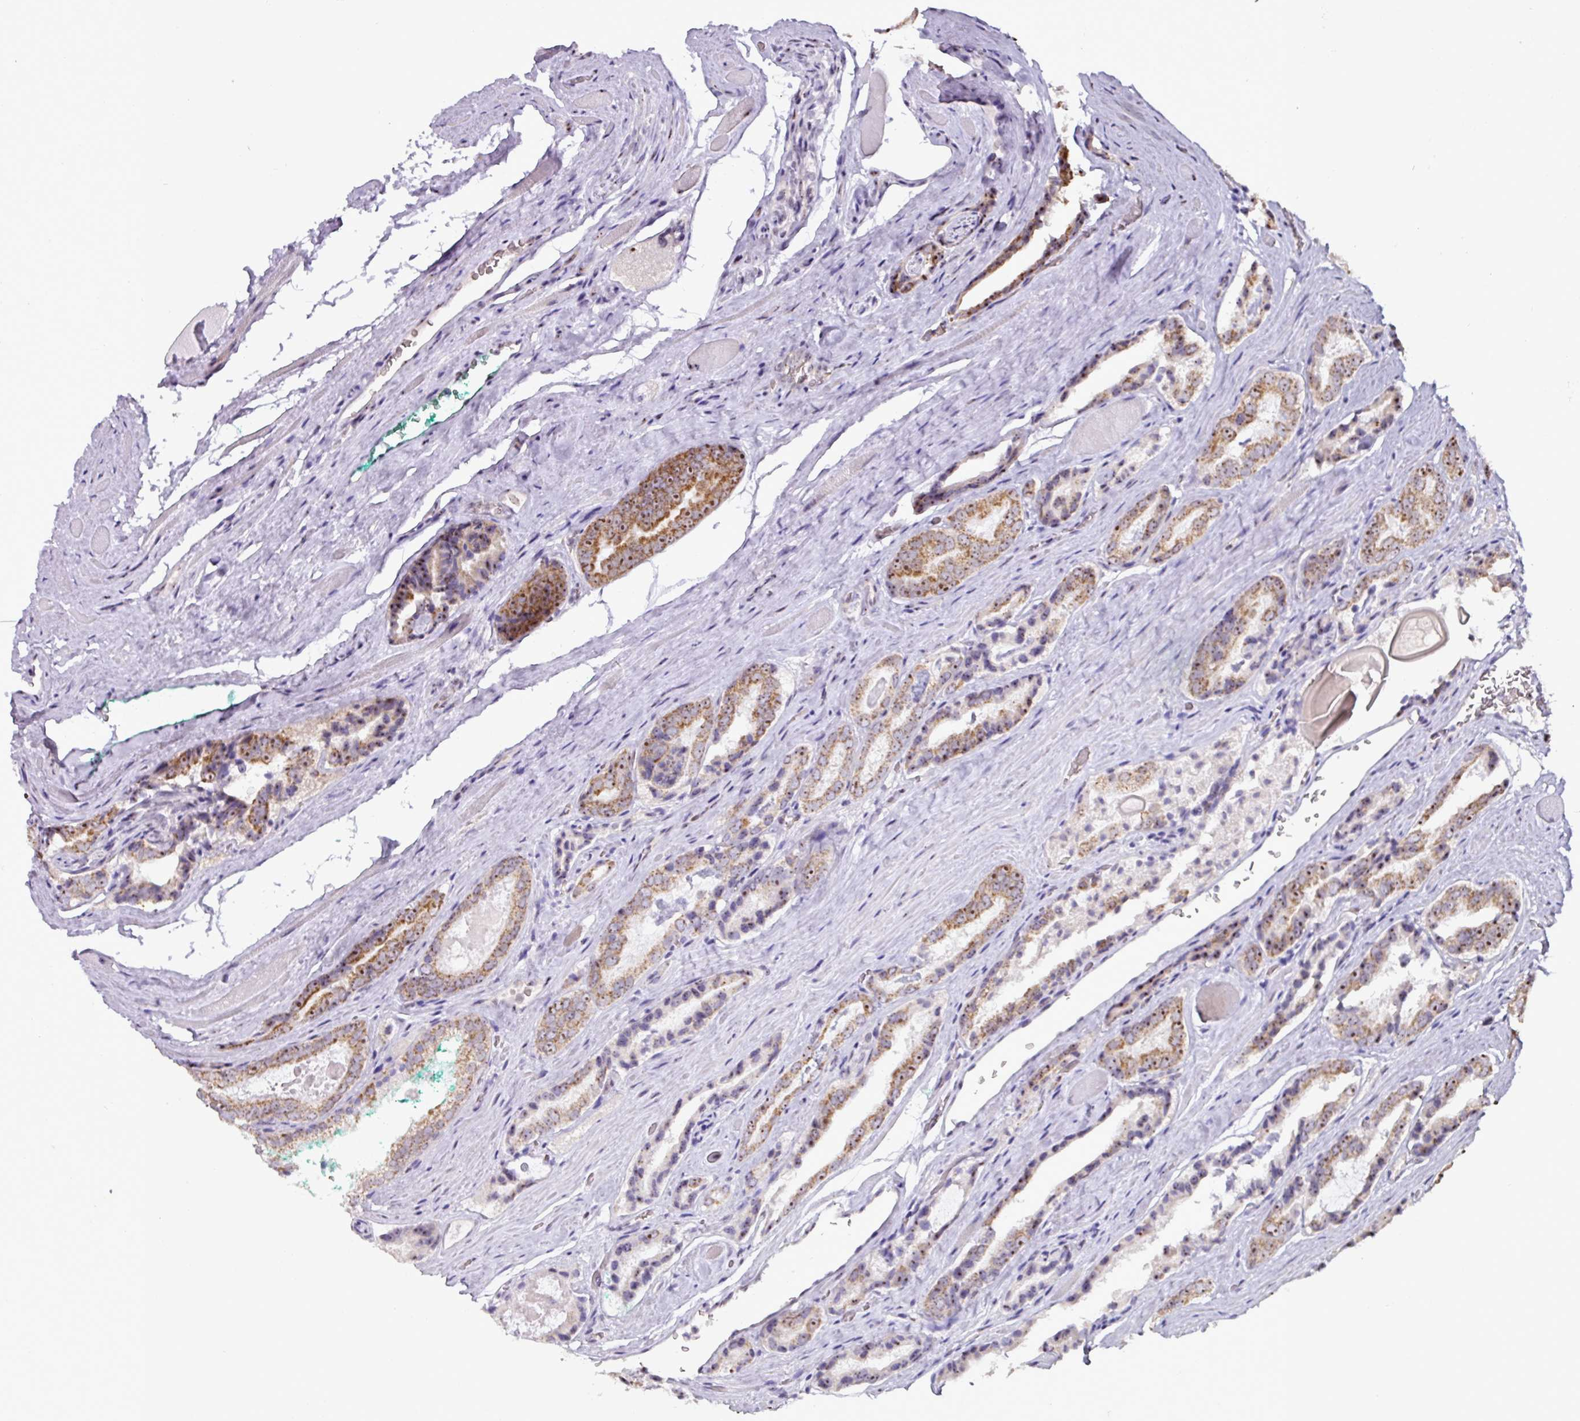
{"staining": {"intensity": "moderate", "quantity": ">75%", "location": "cytoplasmic/membranous,nuclear"}, "tissue": "prostate cancer", "cell_type": "Tumor cells", "image_type": "cancer", "snomed": [{"axis": "morphology", "description": "Adenocarcinoma, High grade"}, {"axis": "topography", "description": "Prostate"}], "caption": "Protein staining of prostate cancer tissue demonstrates moderate cytoplasmic/membranous and nuclear staining in approximately >75% of tumor cells. The staining was performed using DAB, with brown indicating positive protein expression. Nuclei are stained blue with hematoxylin.", "gene": "NACC2", "patient": {"sex": "male", "age": 72}}